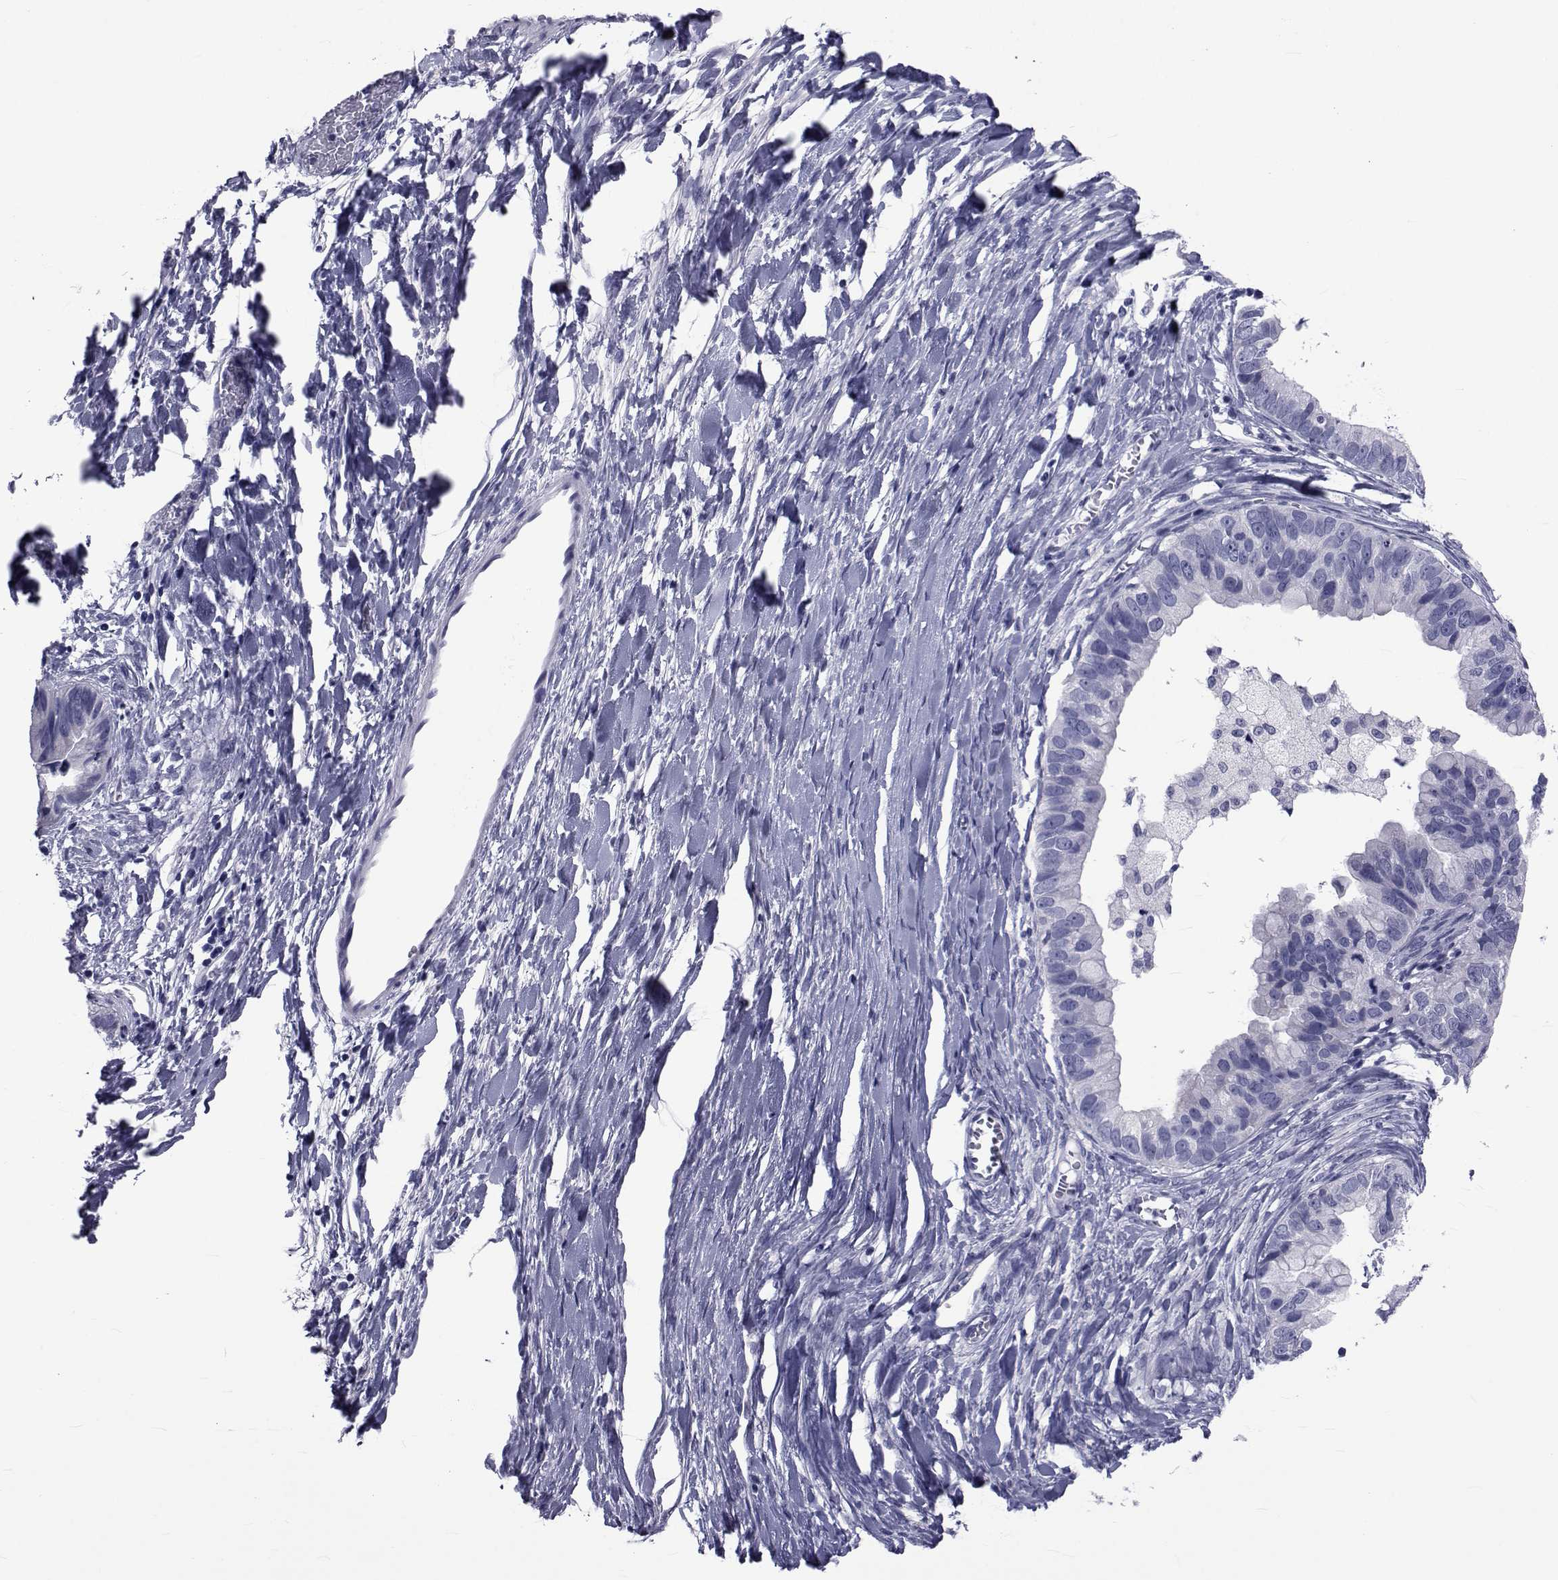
{"staining": {"intensity": "negative", "quantity": "none", "location": "none"}, "tissue": "ovarian cancer", "cell_type": "Tumor cells", "image_type": "cancer", "snomed": [{"axis": "morphology", "description": "Cystadenocarcinoma, mucinous, NOS"}, {"axis": "topography", "description": "Ovary"}], "caption": "Image shows no protein expression in tumor cells of ovarian cancer tissue.", "gene": "GKAP1", "patient": {"sex": "female", "age": 76}}